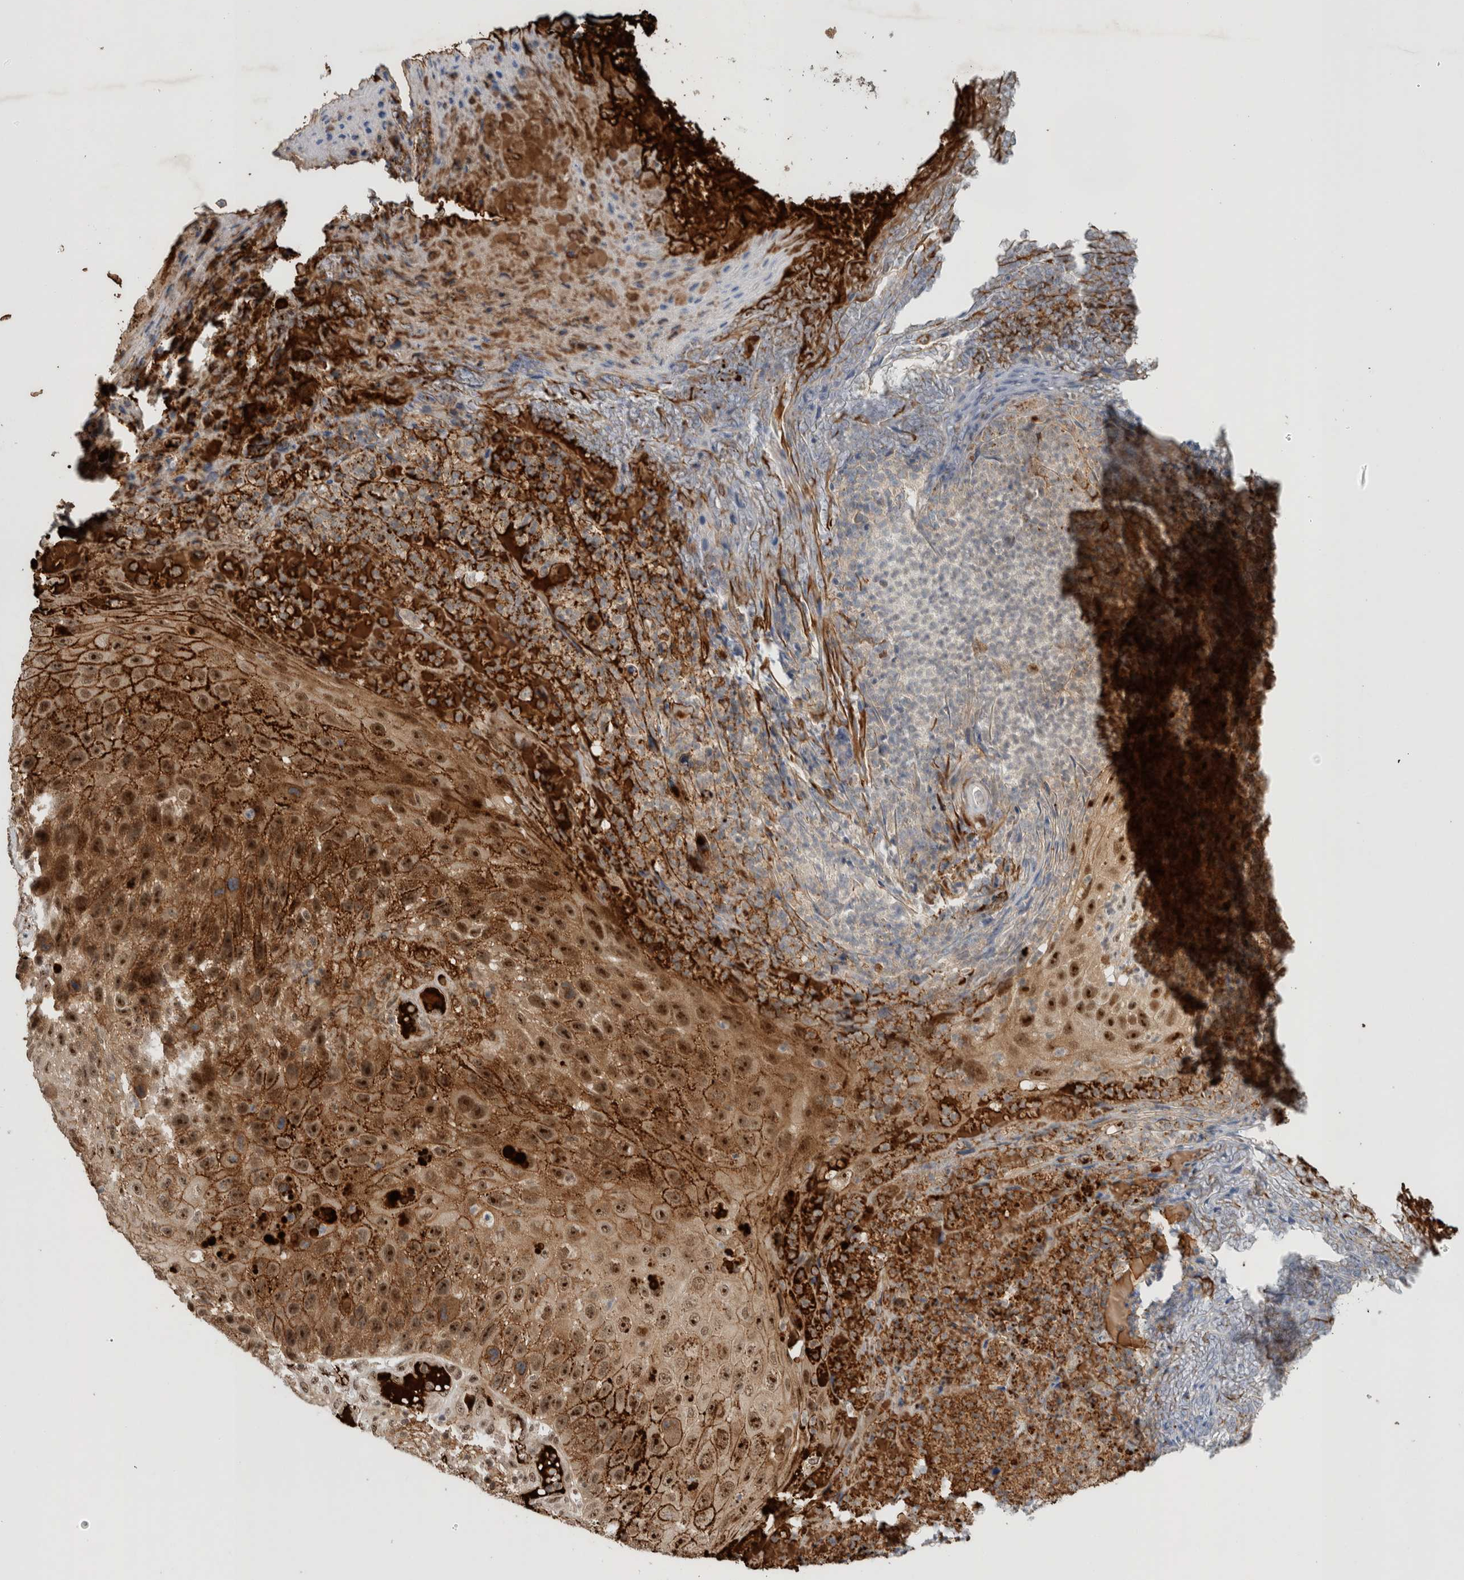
{"staining": {"intensity": "moderate", "quantity": ">75%", "location": "cytoplasmic/membranous,nuclear"}, "tissue": "skin cancer", "cell_type": "Tumor cells", "image_type": "cancer", "snomed": [{"axis": "morphology", "description": "Squamous cell carcinoma, NOS"}, {"axis": "topography", "description": "Skin"}], "caption": "DAB immunohistochemical staining of human skin squamous cell carcinoma displays moderate cytoplasmic/membranous and nuclear protein staining in approximately >75% of tumor cells. The staining was performed using DAB (3,3'-diaminobenzidine), with brown indicating positive protein expression. Nuclei are stained blue with hematoxylin.", "gene": "MPHOSPH6", "patient": {"sex": "female", "age": 88}}